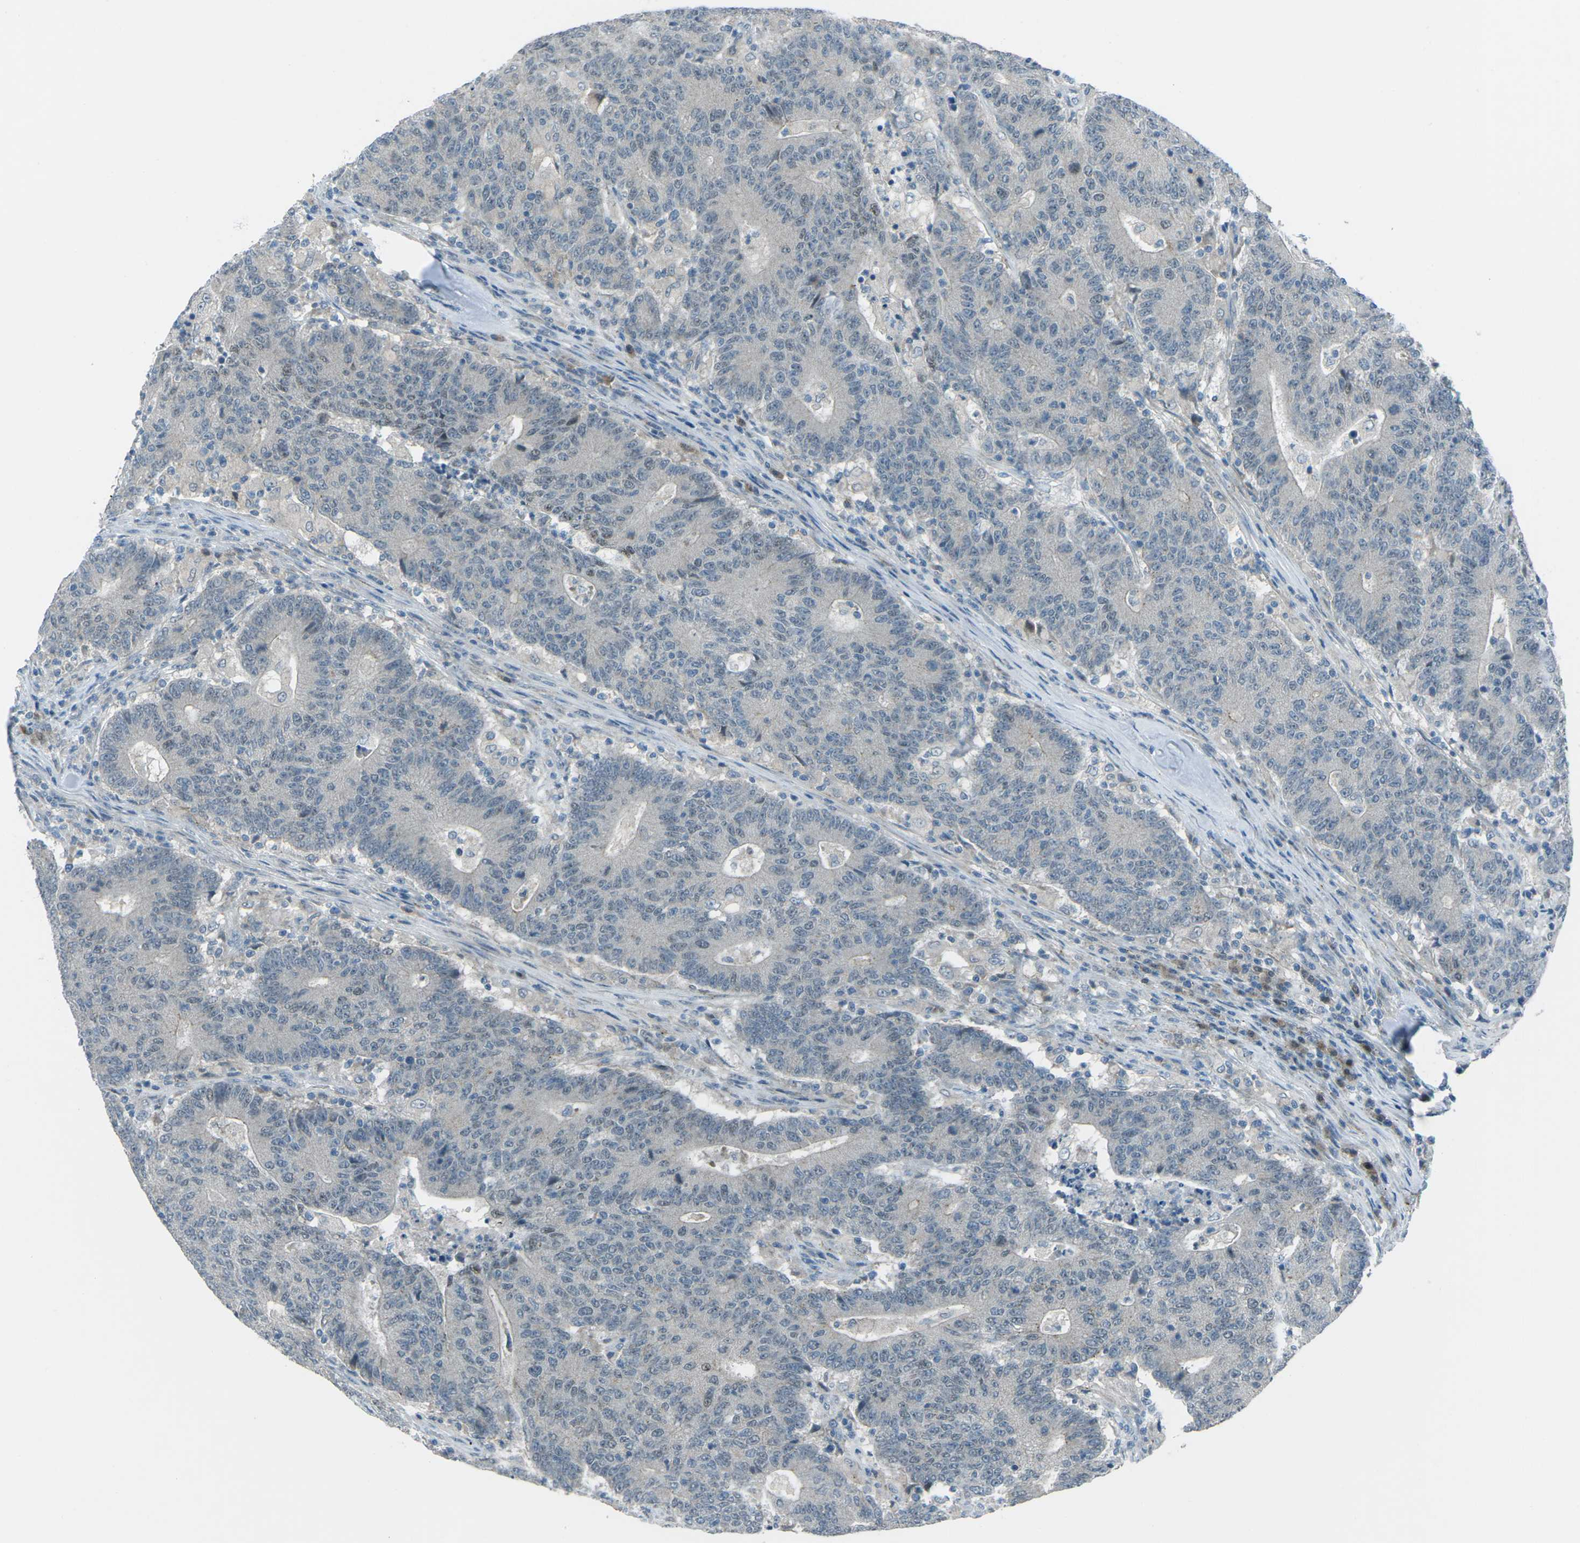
{"staining": {"intensity": "negative", "quantity": "none", "location": "none"}, "tissue": "colorectal cancer", "cell_type": "Tumor cells", "image_type": "cancer", "snomed": [{"axis": "morphology", "description": "Normal tissue, NOS"}, {"axis": "morphology", "description": "Adenocarcinoma, NOS"}, {"axis": "topography", "description": "Colon"}], "caption": "The image demonstrates no staining of tumor cells in colorectal cancer. (DAB immunohistochemistry (IHC) visualized using brightfield microscopy, high magnification).", "gene": "PRKCA", "patient": {"sex": "female", "age": 75}}